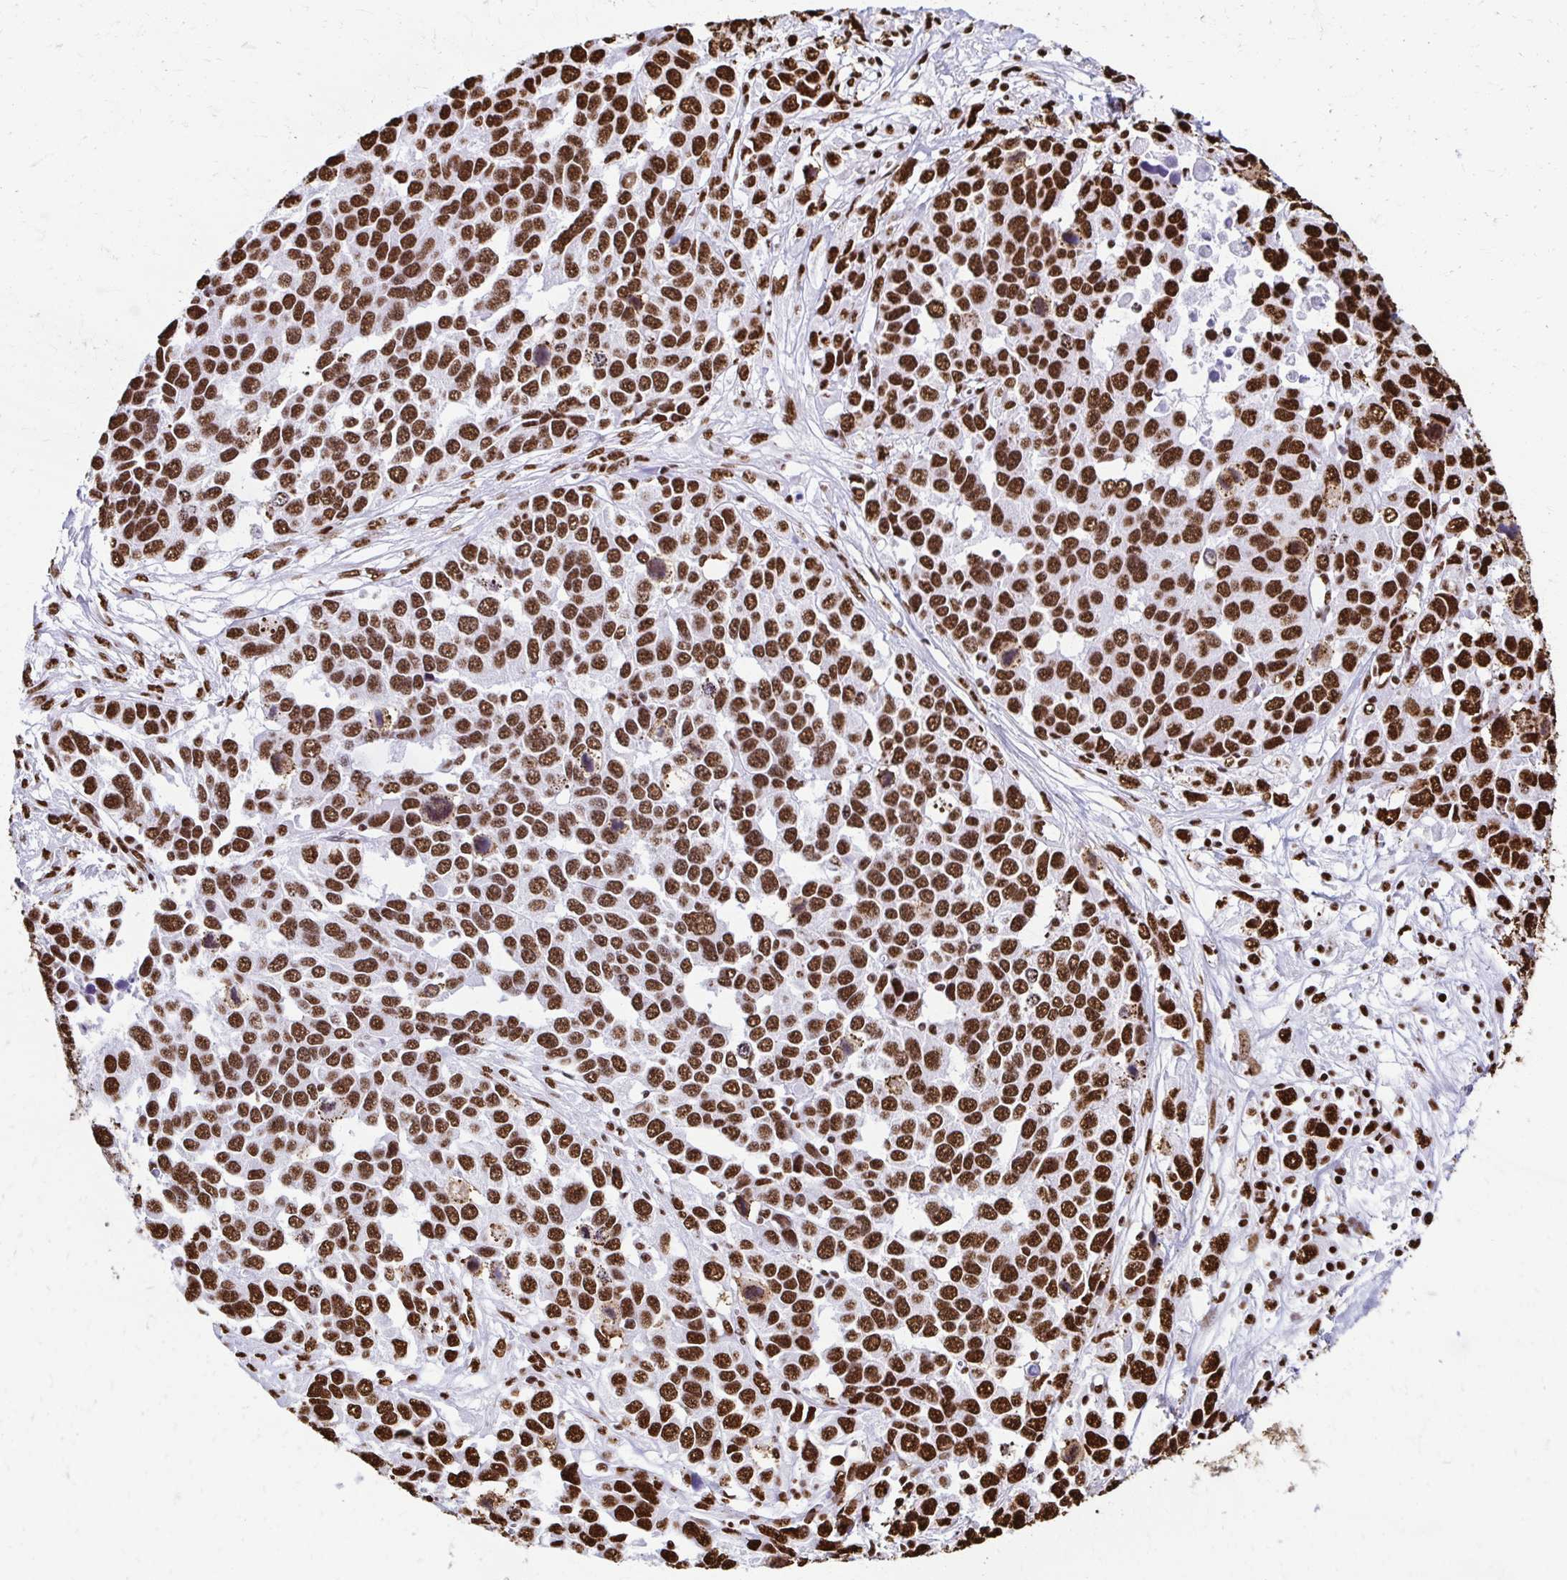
{"staining": {"intensity": "strong", "quantity": ">75%", "location": "nuclear"}, "tissue": "ovarian cancer", "cell_type": "Tumor cells", "image_type": "cancer", "snomed": [{"axis": "morphology", "description": "Cystadenocarcinoma, serous, NOS"}, {"axis": "topography", "description": "Ovary"}], "caption": "Brown immunohistochemical staining in human ovarian cancer (serous cystadenocarcinoma) displays strong nuclear expression in approximately >75% of tumor cells.", "gene": "NONO", "patient": {"sex": "female", "age": 76}}